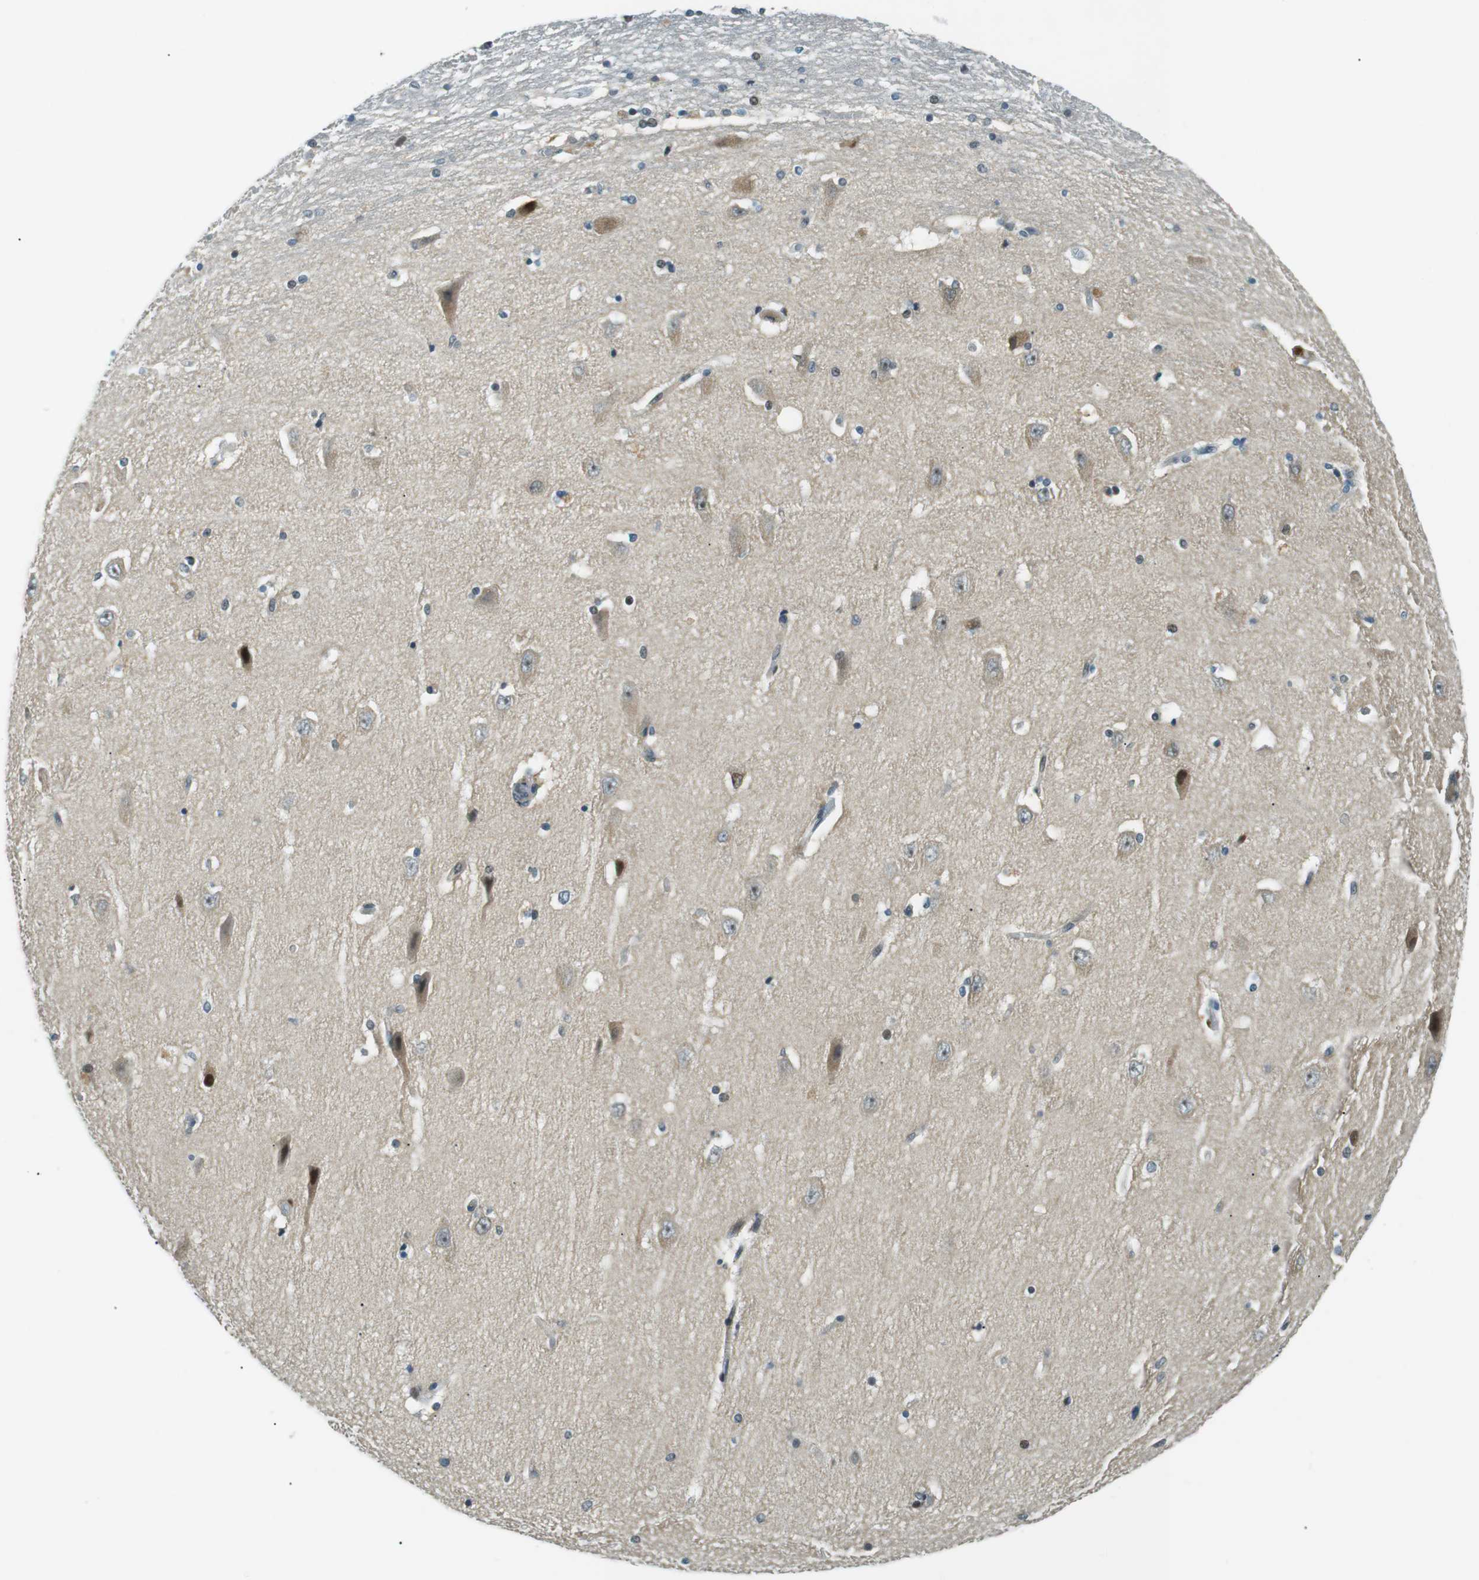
{"staining": {"intensity": "strong", "quantity": "<25%", "location": "nuclear"}, "tissue": "hippocampus", "cell_type": "Glial cells", "image_type": "normal", "snomed": [{"axis": "morphology", "description": "Normal tissue, NOS"}, {"axis": "topography", "description": "Hippocampus"}], "caption": "High-magnification brightfield microscopy of benign hippocampus stained with DAB (brown) and counterstained with hematoxylin (blue). glial cells exhibit strong nuclear staining is identified in approximately<25% of cells.", "gene": "PJA1", "patient": {"sex": "female", "age": 54}}